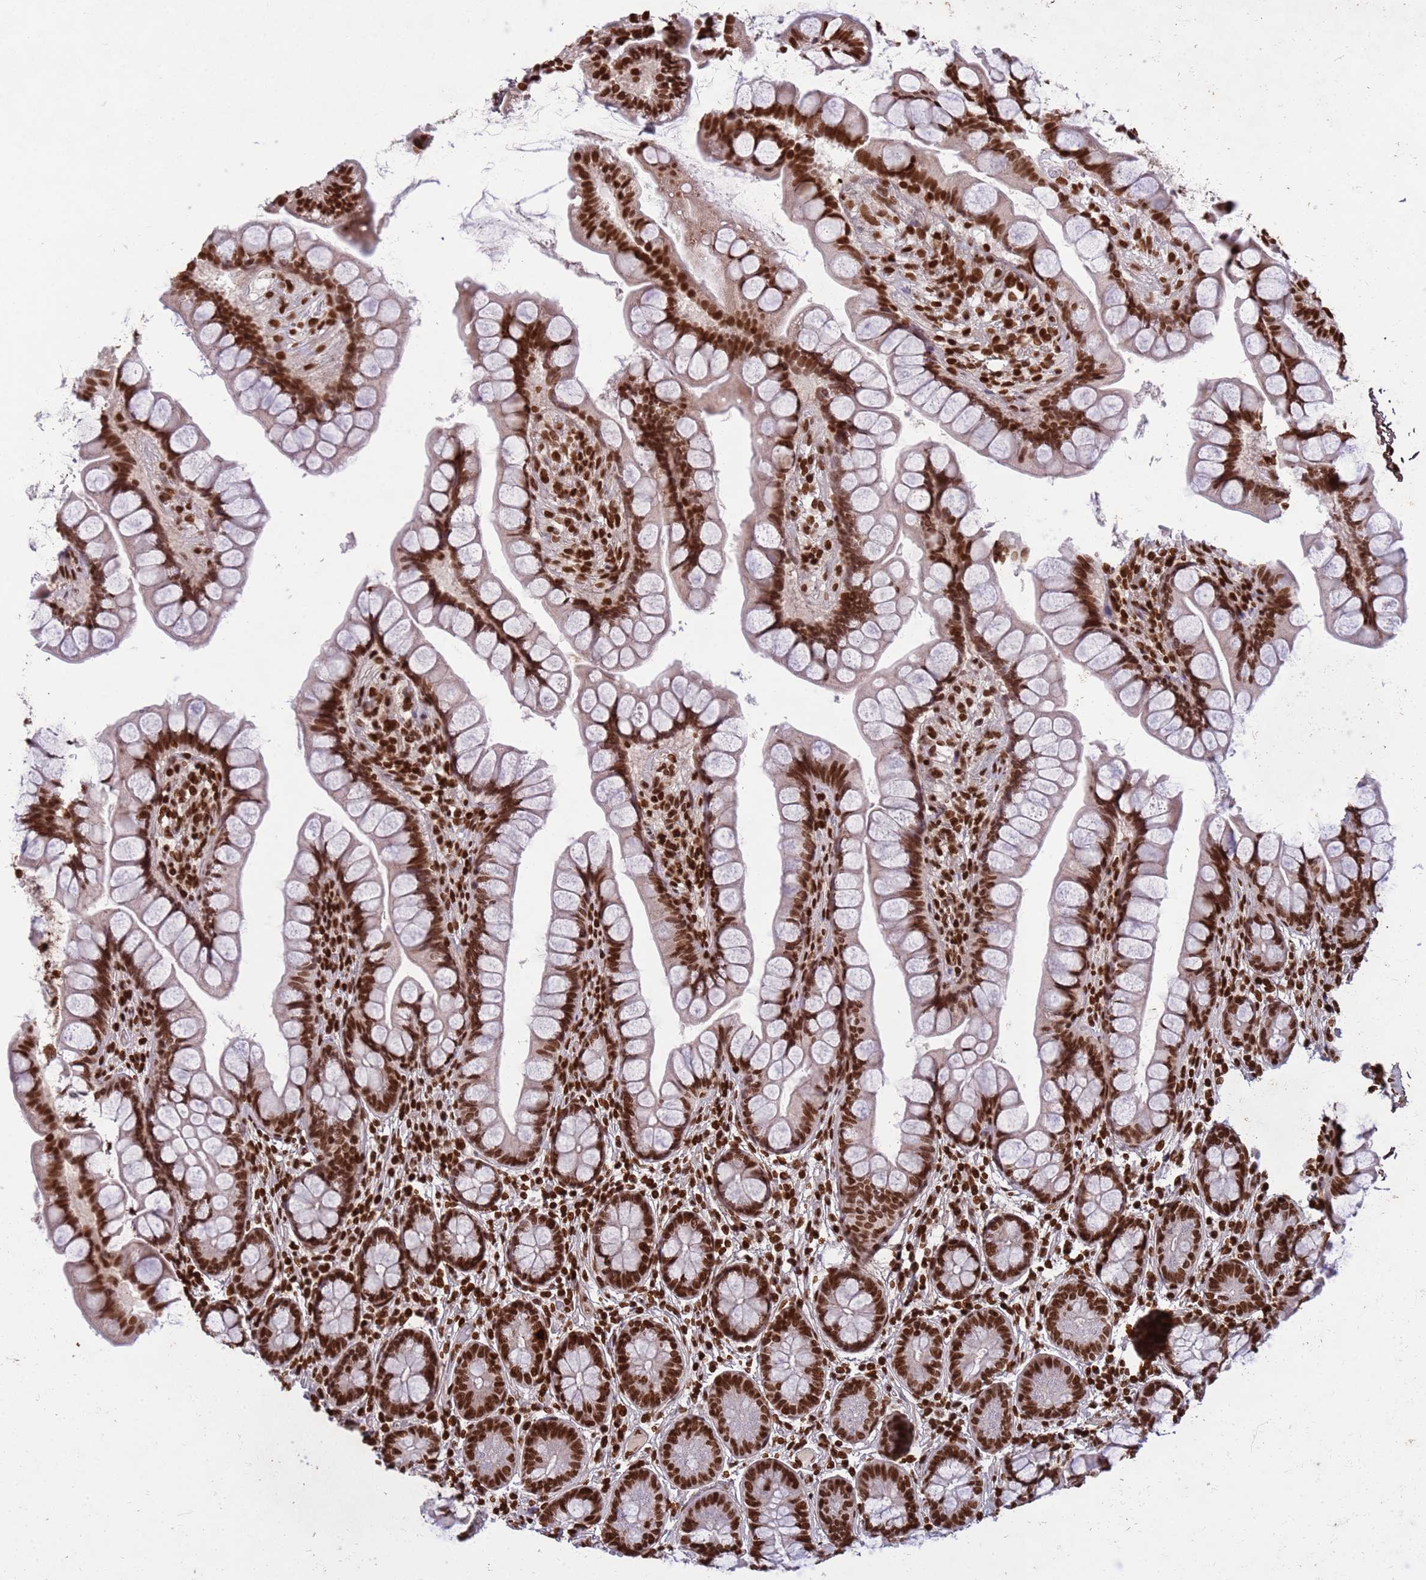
{"staining": {"intensity": "strong", "quantity": ">75%", "location": "nuclear"}, "tissue": "small intestine", "cell_type": "Glandular cells", "image_type": "normal", "snomed": [{"axis": "morphology", "description": "Normal tissue, NOS"}, {"axis": "topography", "description": "Small intestine"}], "caption": "Immunohistochemistry staining of benign small intestine, which shows high levels of strong nuclear expression in approximately >75% of glandular cells indicating strong nuclear protein staining. The staining was performed using DAB (3,3'-diaminobenzidine) (brown) for protein detection and nuclei were counterstained in hematoxylin (blue).", "gene": "H3", "patient": {"sex": "male", "age": 70}}